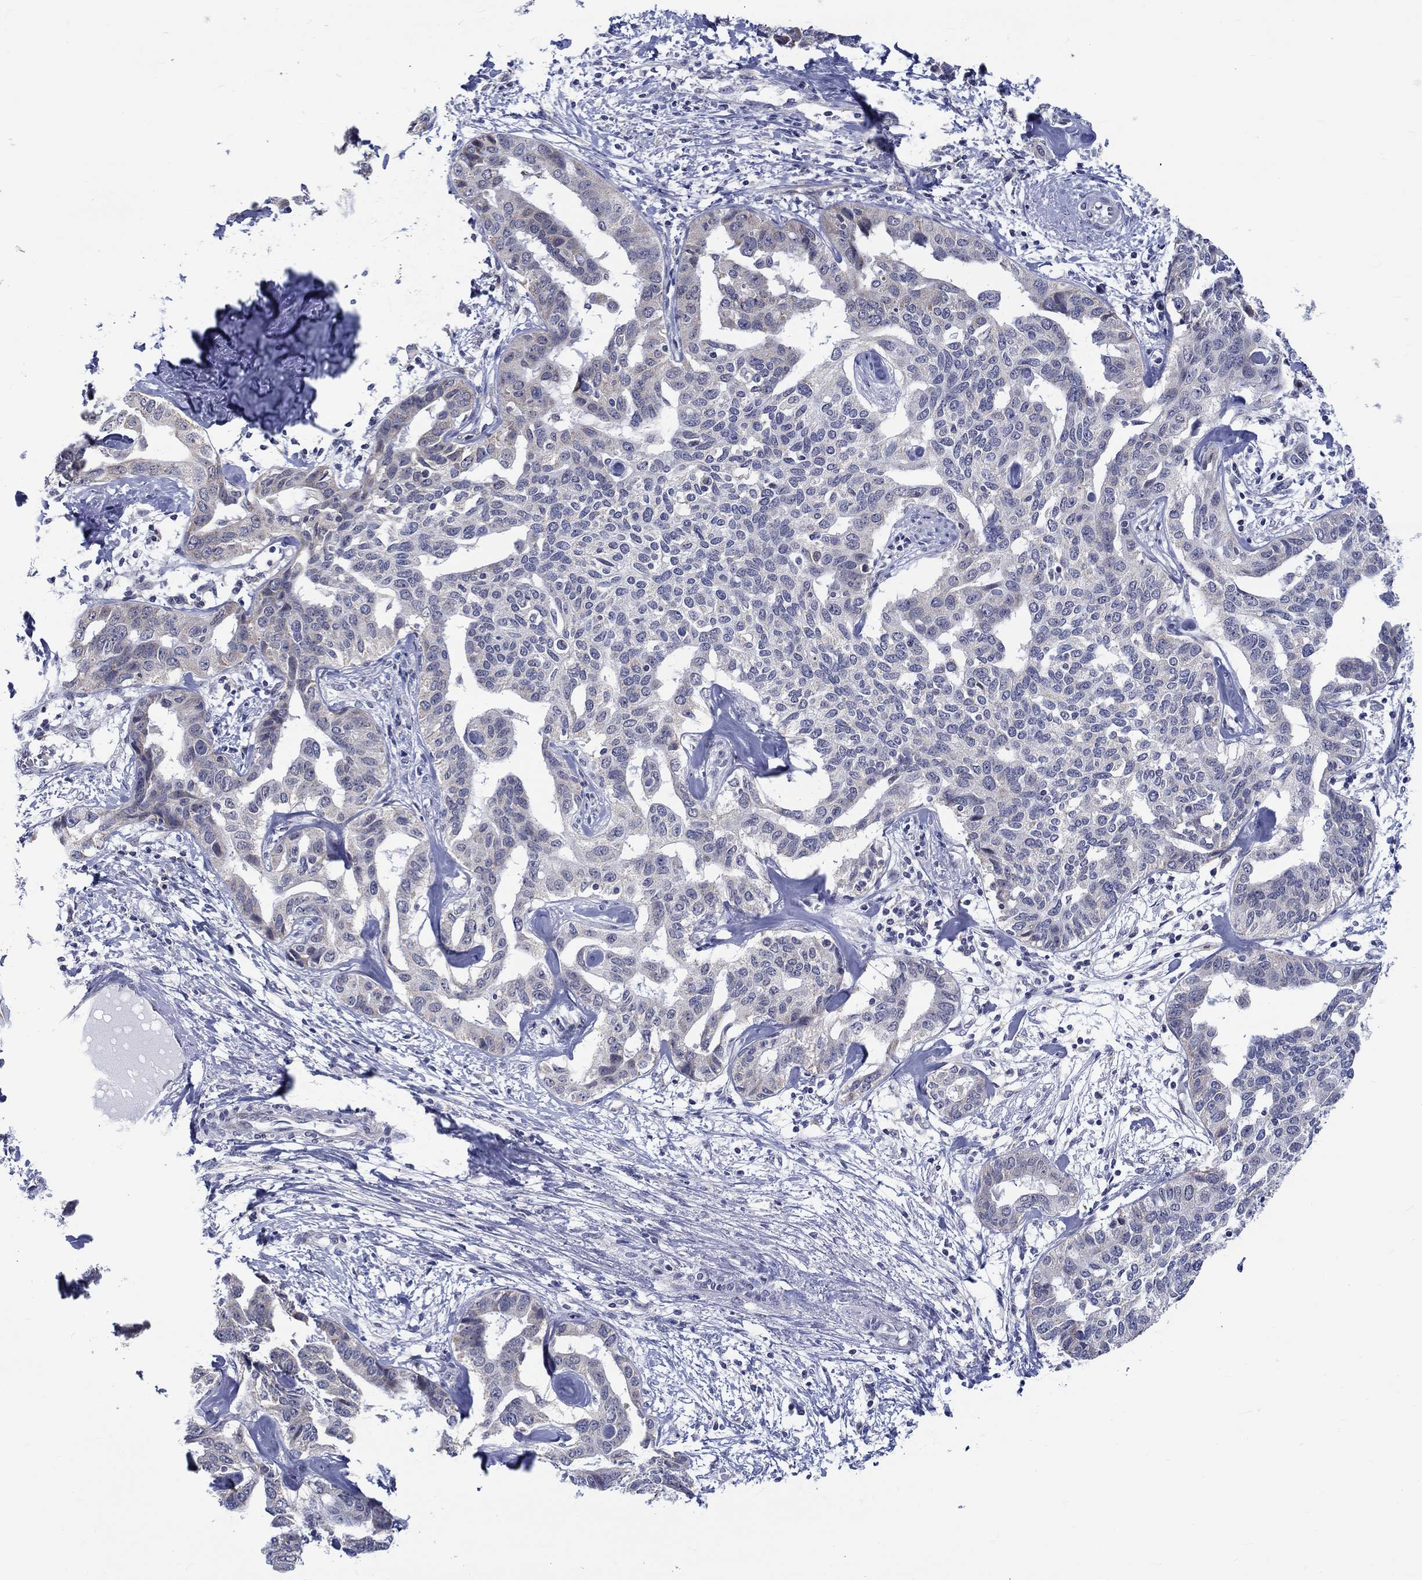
{"staining": {"intensity": "negative", "quantity": "none", "location": "none"}, "tissue": "liver cancer", "cell_type": "Tumor cells", "image_type": "cancer", "snomed": [{"axis": "morphology", "description": "Cholangiocarcinoma"}, {"axis": "topography", "description": "Liver"}], "caption": "High magnification brightfield microscopy of cholangiocarcinoma (liver) stained with DAB (brown) and counterstained with hematoxylin (blue): tumor cells show no significant expression. The staining is performed using DAB (3,3'-diaminobenzidine) brown chromogen with nuclei counter-stained in using hematoxylin.", "gene": "ST6GALNAC1", "patient": {"sex": "male", "age": 59}}